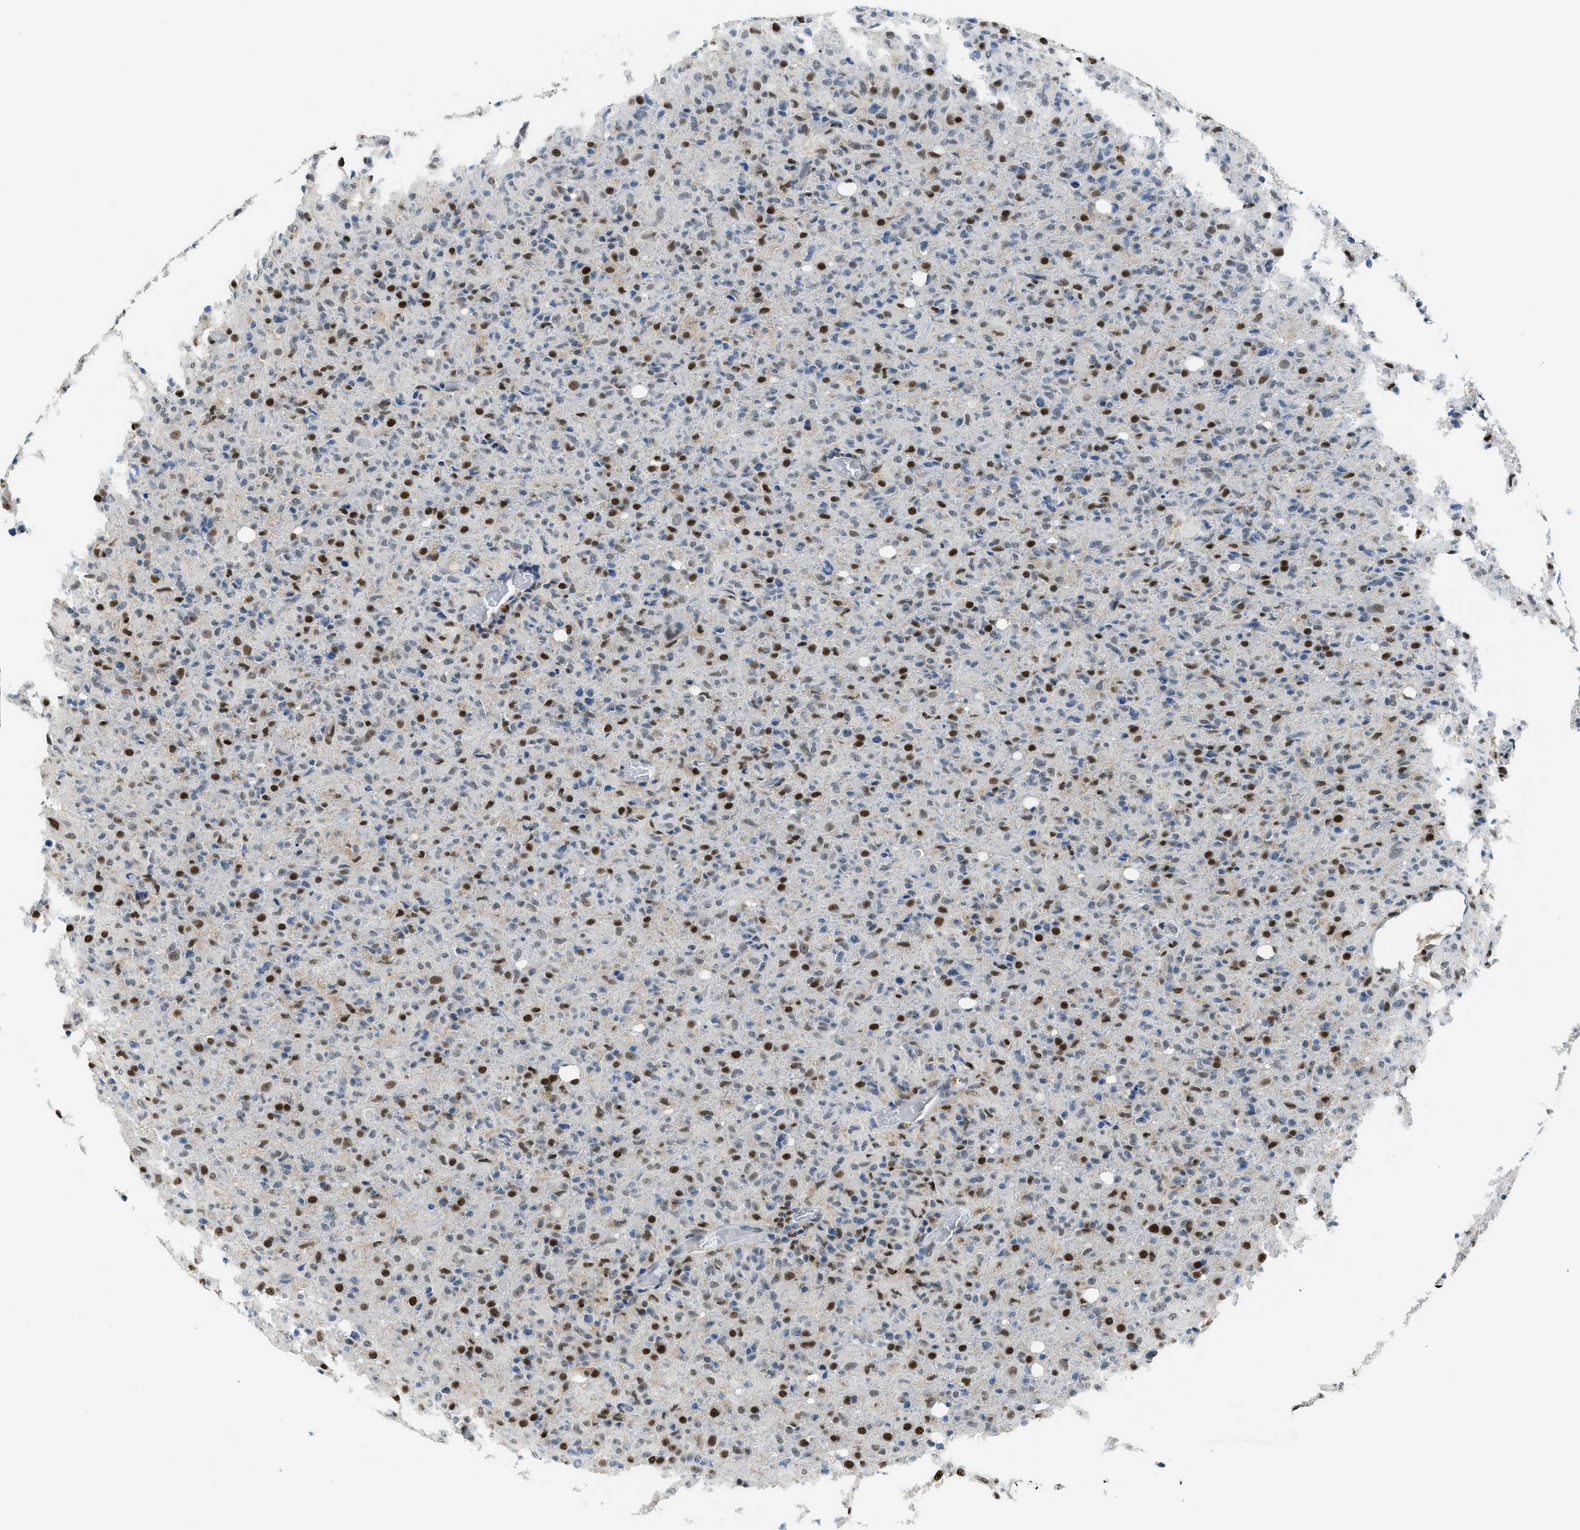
{"staining": {"intensity": "strong", "quantity": "<25%", "location": "nuclear"}, "tissue": "glioma", "cell_type": "Tumor cells", "image_type": "cancer", "snomed": [{"axis": "morphology", "description": "Glioma, malignant, High grade"}, {"axis": "topography", "description": "Brain"}], "caption": "This histopathology image reveals immunohistochemistry staining of glioma, with medium strong nuclear staining in approximately <25% of tumor cells.", "gene": "ALX1", "patient": {"sex": "female", "age": 57}}